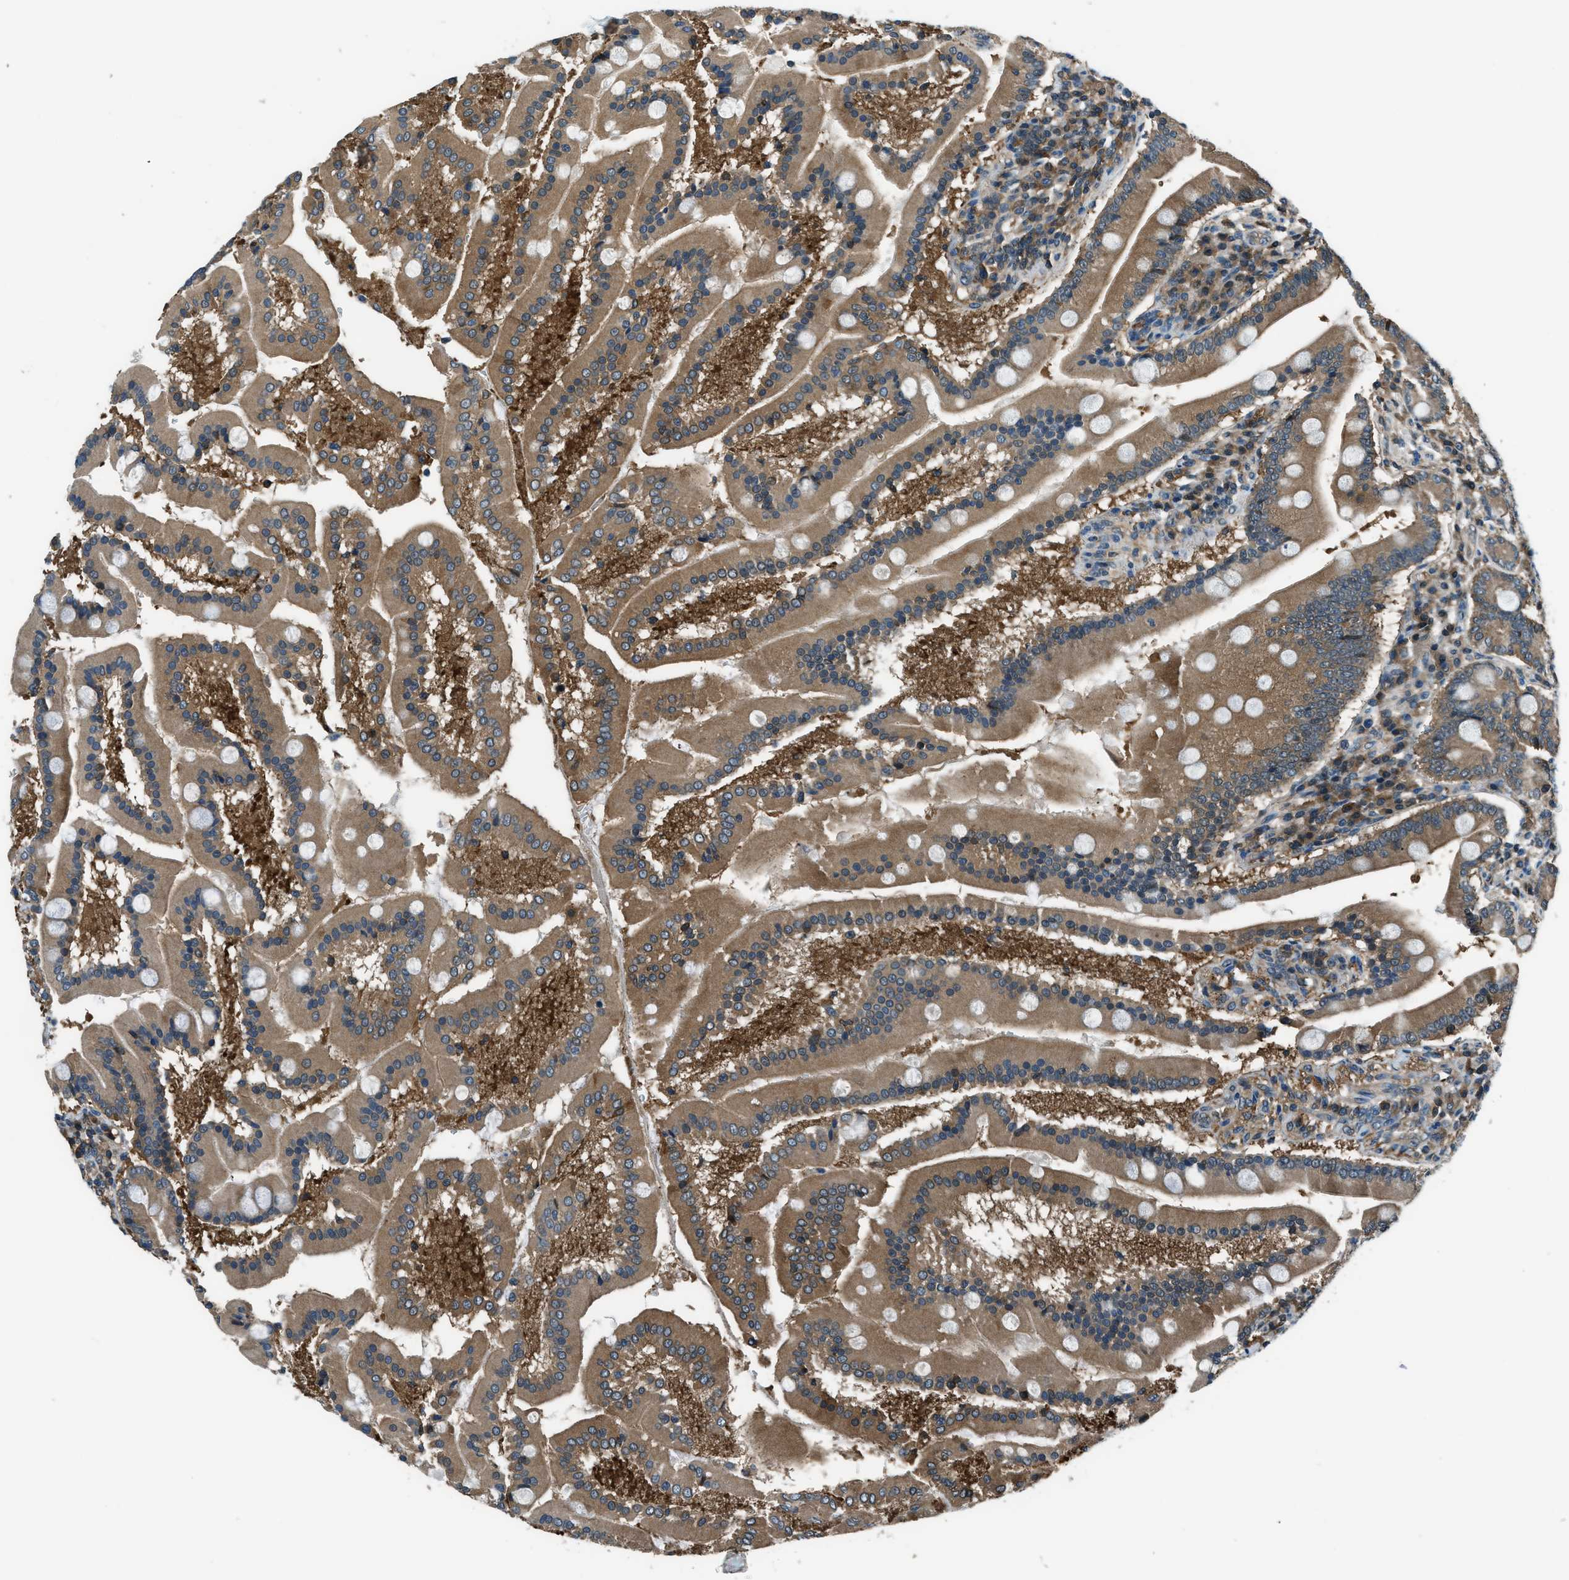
{"staining": {"intensity": "moderate", "quantity": ">75%", "location": "cytoplasmic/membranous"}, "tissue": "duodenum", "cell_type": "Glandular cells", "image_type": "normal", "snomed": [{"axis": "morphology", "description": "Normal tissue, NOS"}, {"axis": "topography", "description": "Duodenum"}], "caption": "A photomicrograph of duodenum stained for a protein reveals moderate cytoplasmic/membranous brown staining in glandular cells.", "gene": "HEBP2", "patient": {"sex": "male", "age": 50}}